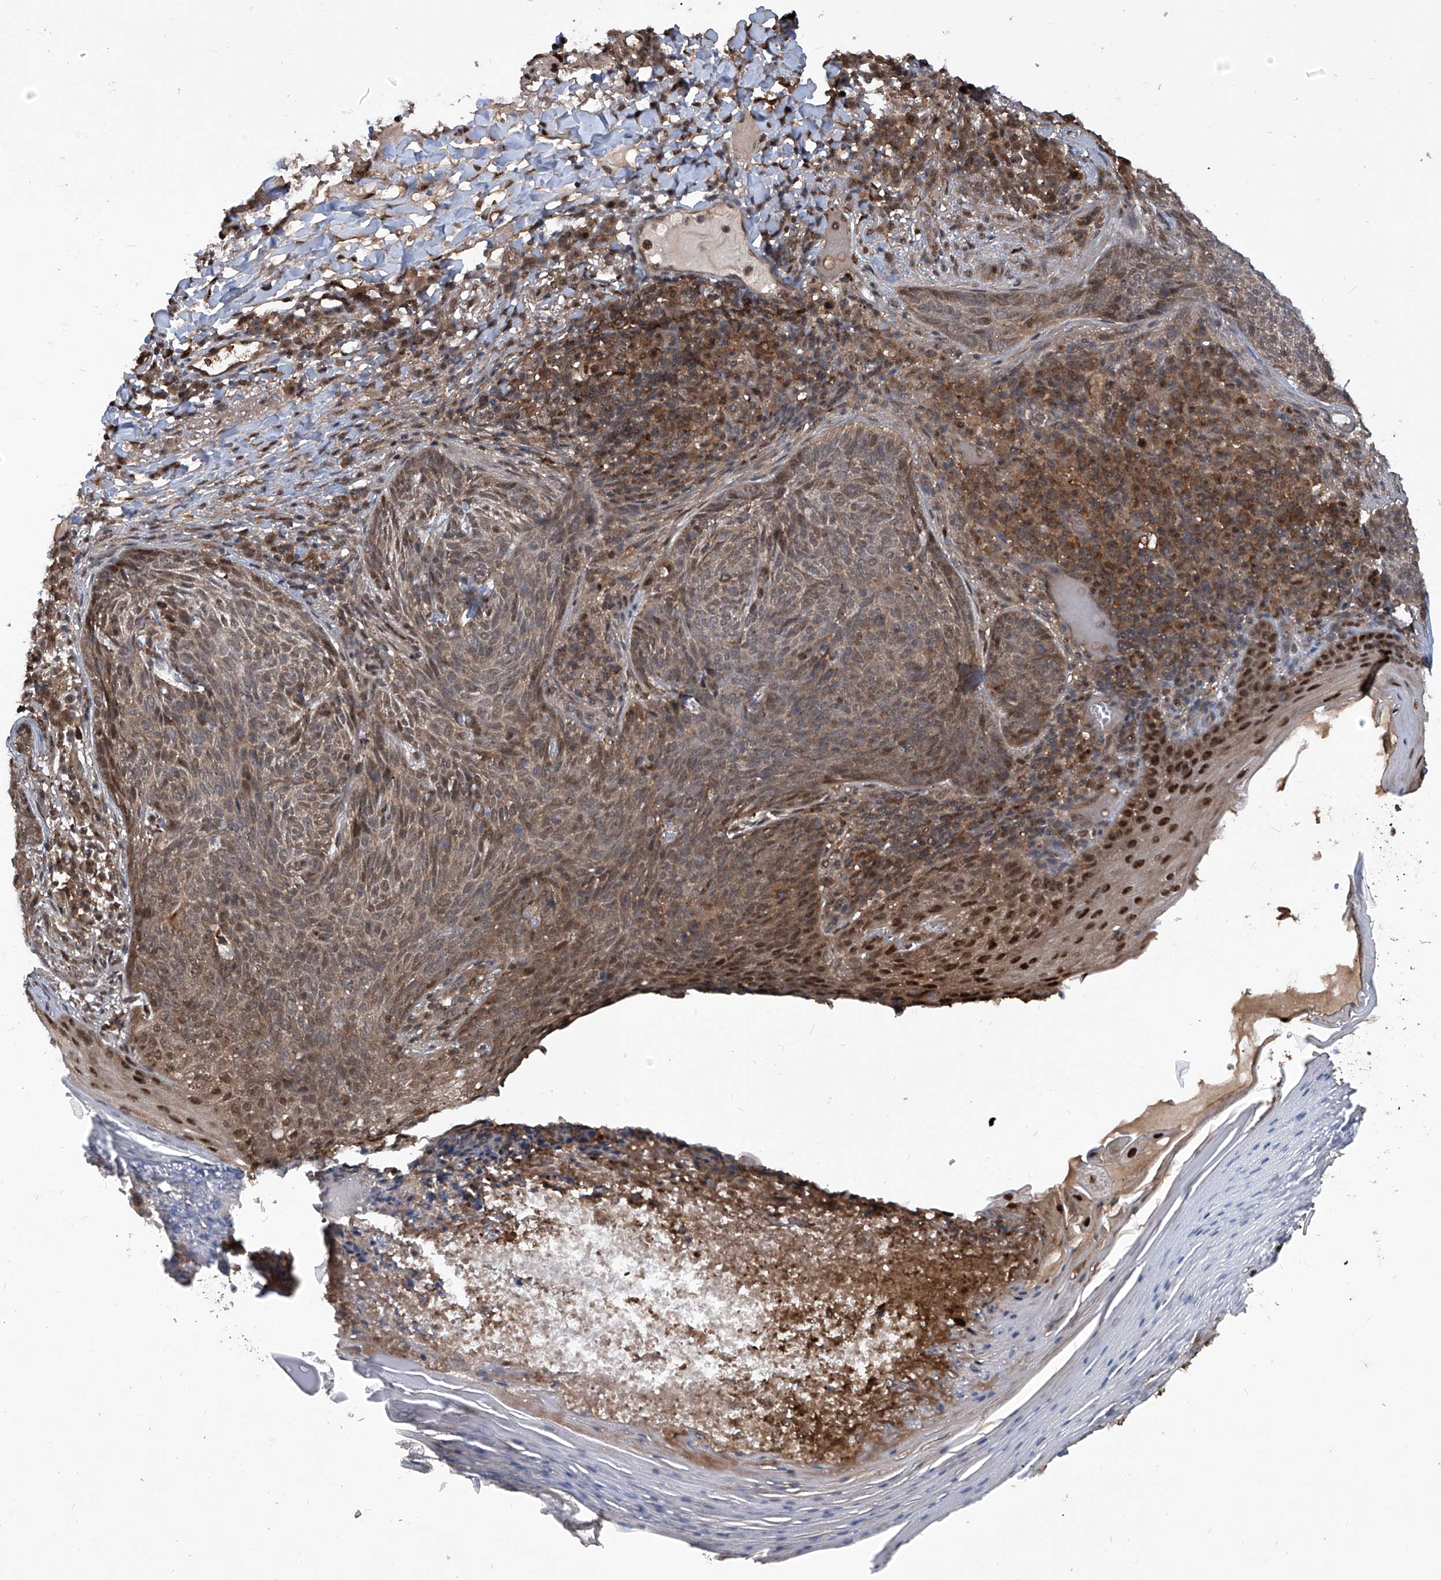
{"staining": {"intensity": "weak", "quantity": "25%-75%", "location": "cytoplasmic/membranous,nuclear"}, "tissue": "skin cancer", "cell_type": "Tumor cells", "image_type": "cancer", "snomed": [{"axis": "morphology", "description": "Basal cell carcinoma"}, {"axis": "topography", "description": "Skin"}], "caption": "Protein staining exhibits weak cytoplasmic/membranous and nuclear staining in about 25%-75% of tumor cells in skin cancer.", "gene": "PSMB1", "patient": {"sex": "male", "age": 85}}